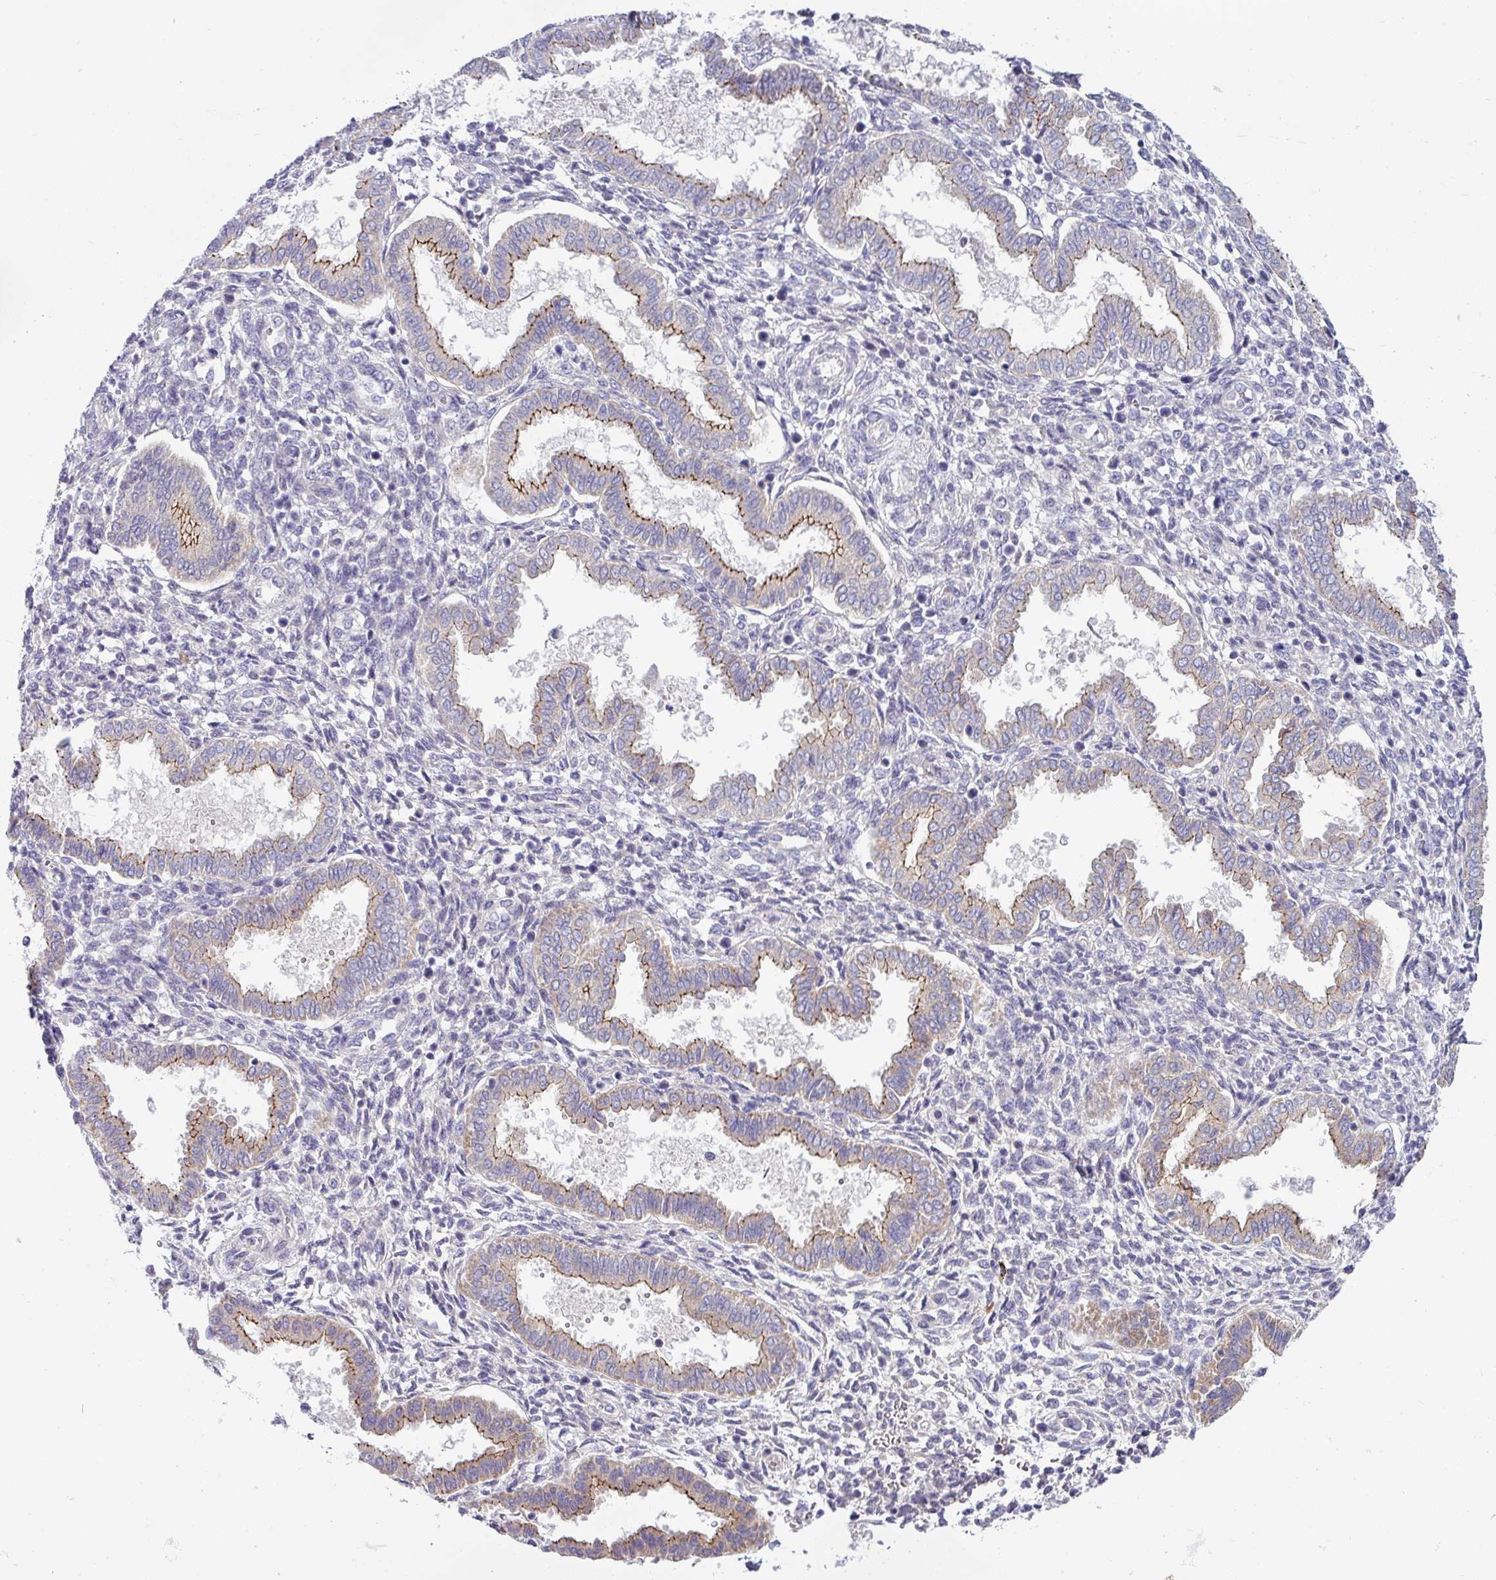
{"staining": {"intensity": "negative", "quantity": "none", "location": "none"}, "tissue": "endometrium", "cell_type": "Cells in endometrial stroma", "image_type": "normal", "snomed": [{"axis": "morphology", "description": "Normal tissue, NOS"}, {"axis": "topography", "description": "Endometrium"}], "caption": "Cells in endometrial stroma show no significant protein staining in unremarkable endometrium. (Stains: DAB (3,3'-diaminobenzidine) immunohistochemistry with hematoxylin counter stain, Microscopy: brightfield microscopy at high magnification).", "gene": "ACAP3", "patient": {"sex": "female", "age": 24}}